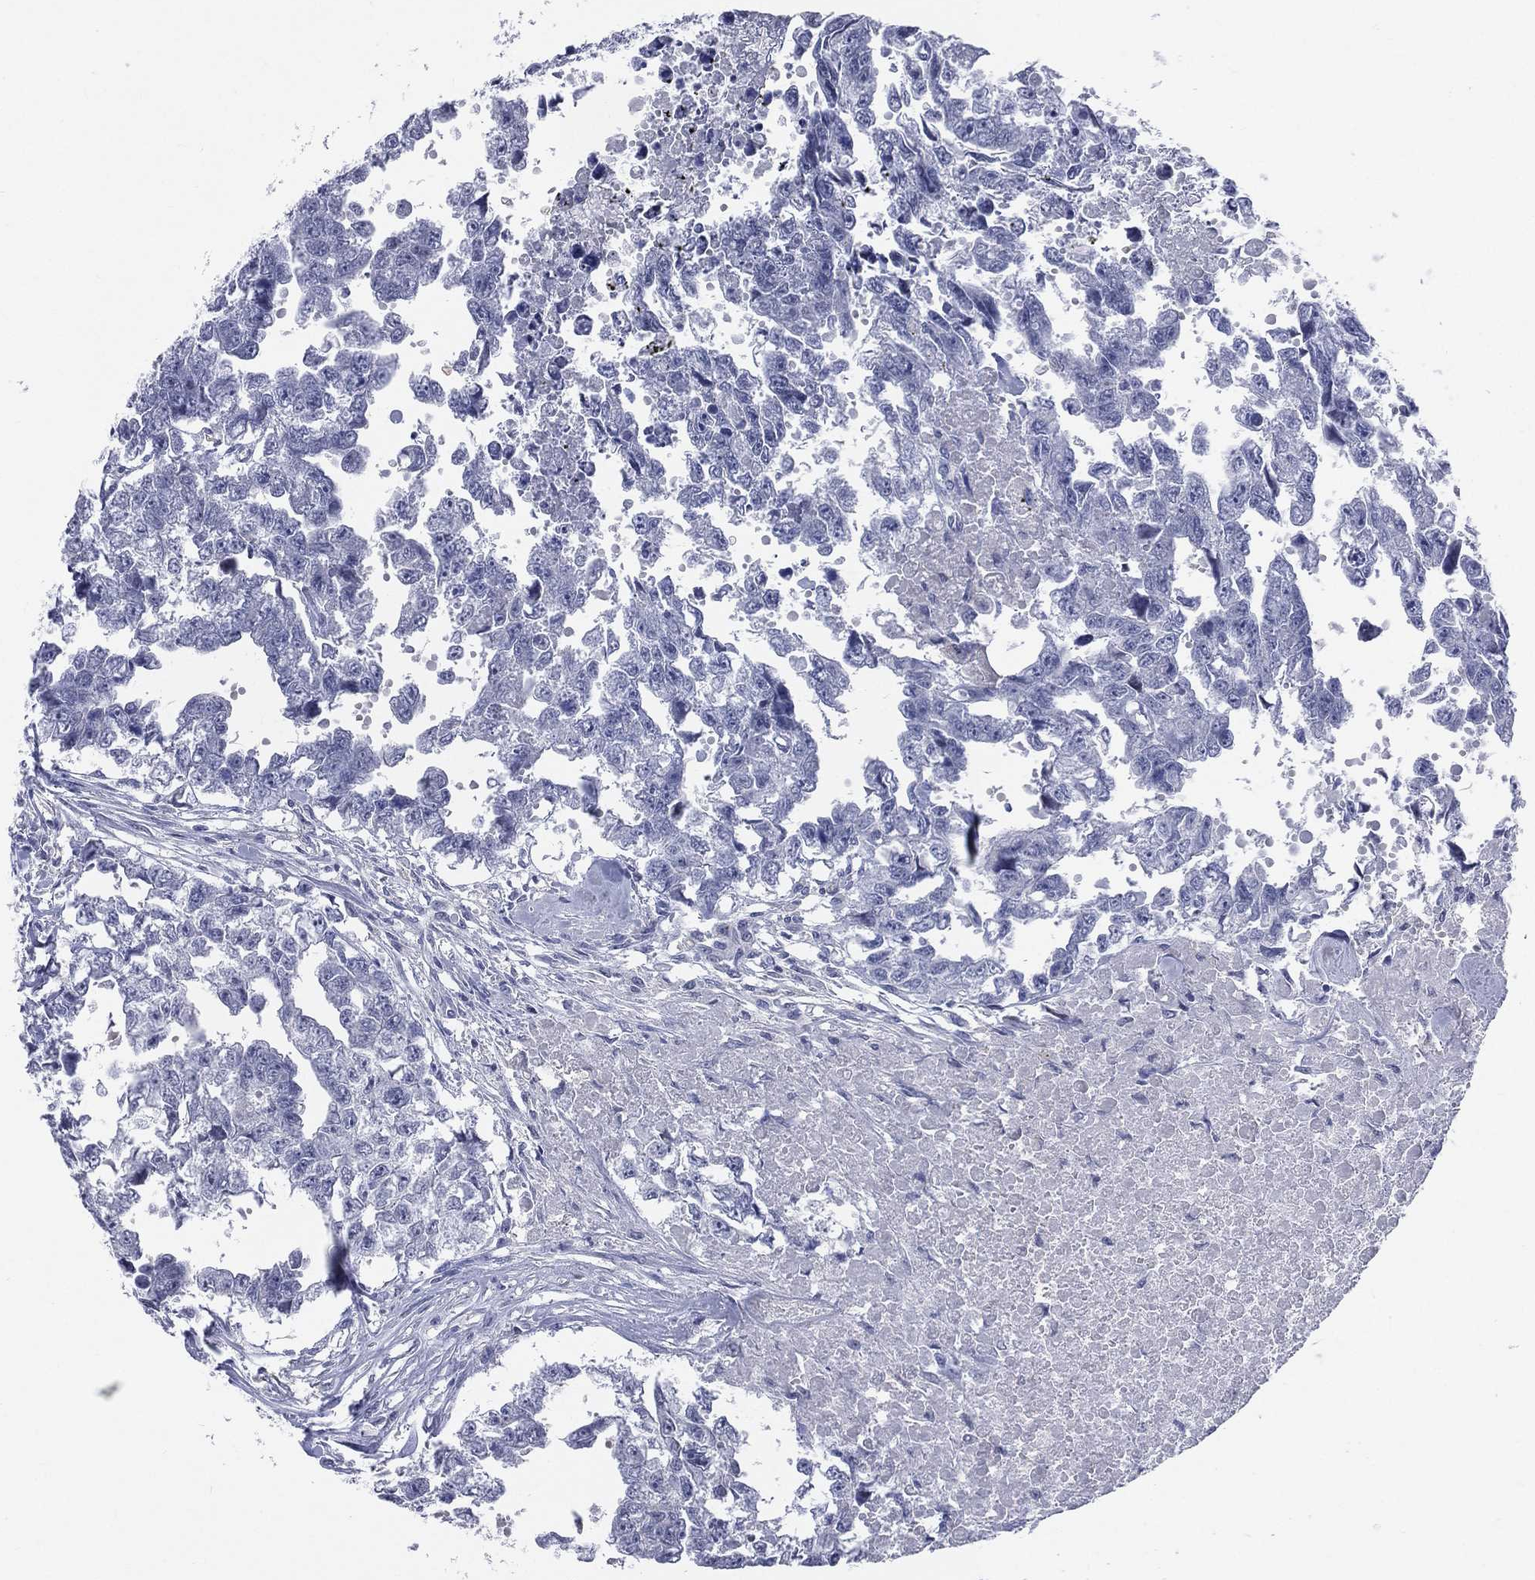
{"staining": {"intensity": "negative", "quantity": "none", "location": "none"}, "tissue": "testis cancer", "cell_type": "Tumor cells", "image_type": "cancer", "snomed": [{"axis": "morphology", "description": "Carcinoma, Embryonal, NOS"}, {"axis": "morphology", "description": "Teratoma, malignant, NOS"}, {"axis": "topography", "description": "Testis"}], "caption": "High magnification brightfield microscopy of embryonal carcinoma (testis) stained with DAB (brown) and counterstained with hematoxylin (blue): tumor cells show no significant staining.", "gene": "AKAP3", "patient": {"sex": "male", "age": 44}}